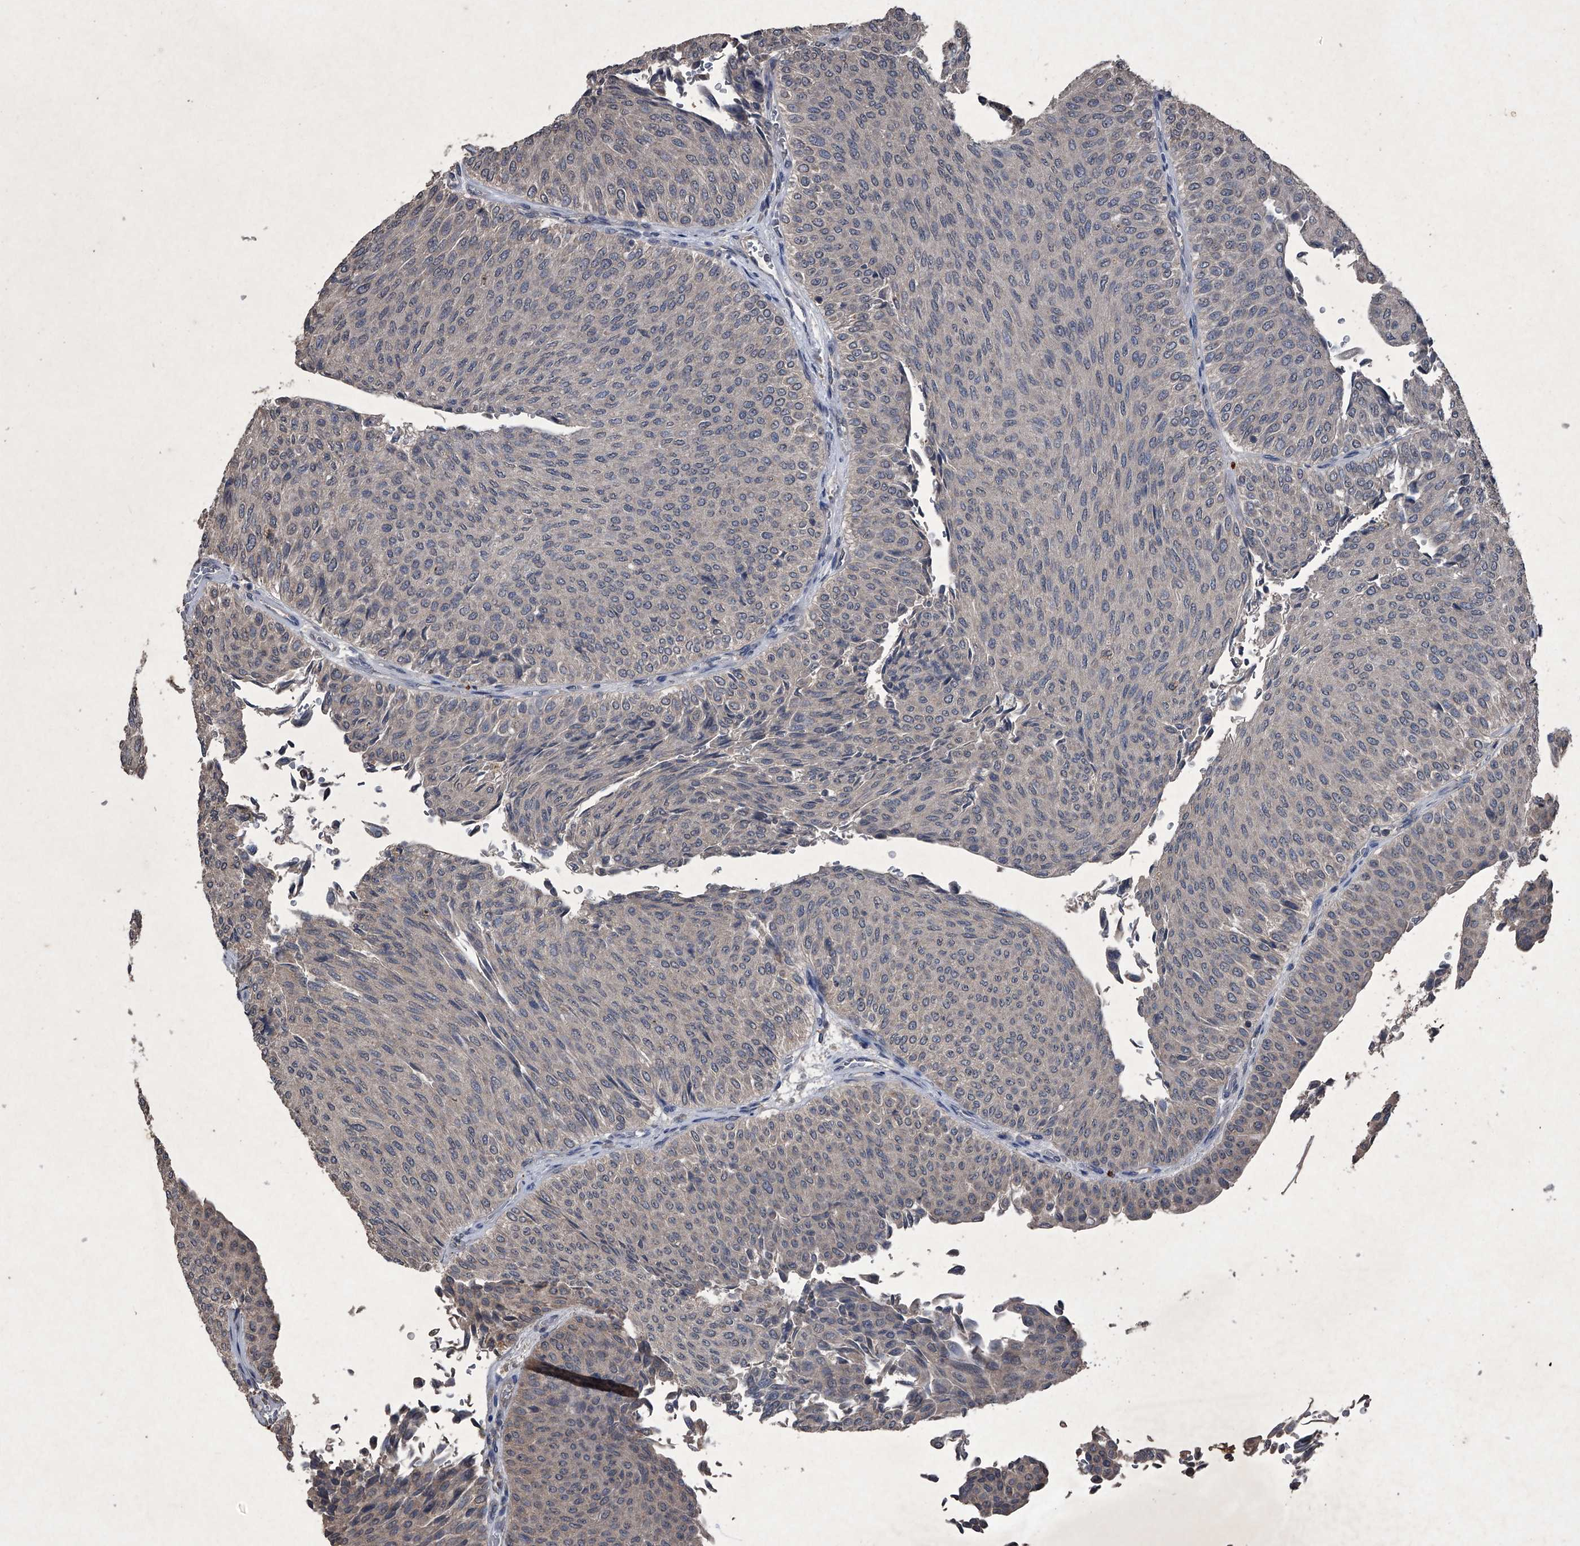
{"staining": {"intensity": "negative", "quantity": "none", "location": "none"}, "tissue": "urothelial cancer", "cell_type": "Tumor cells", "image_type": "cancer", "snomed": [{"axis": "morphology", "description": "Urothelial carcinoma, Low grade"}, {"axis": "topography", "description": "Urinary bladder"}], "caption": "This photomicrograph is of urothelial cancer stained with immunohistochemistry to label a protein in brown with the nuclei are counter-stained blue. There is no staining in tumor cells.", "gene": "MAPKAP1", "patient": {"sex": "male", "age": 78}}